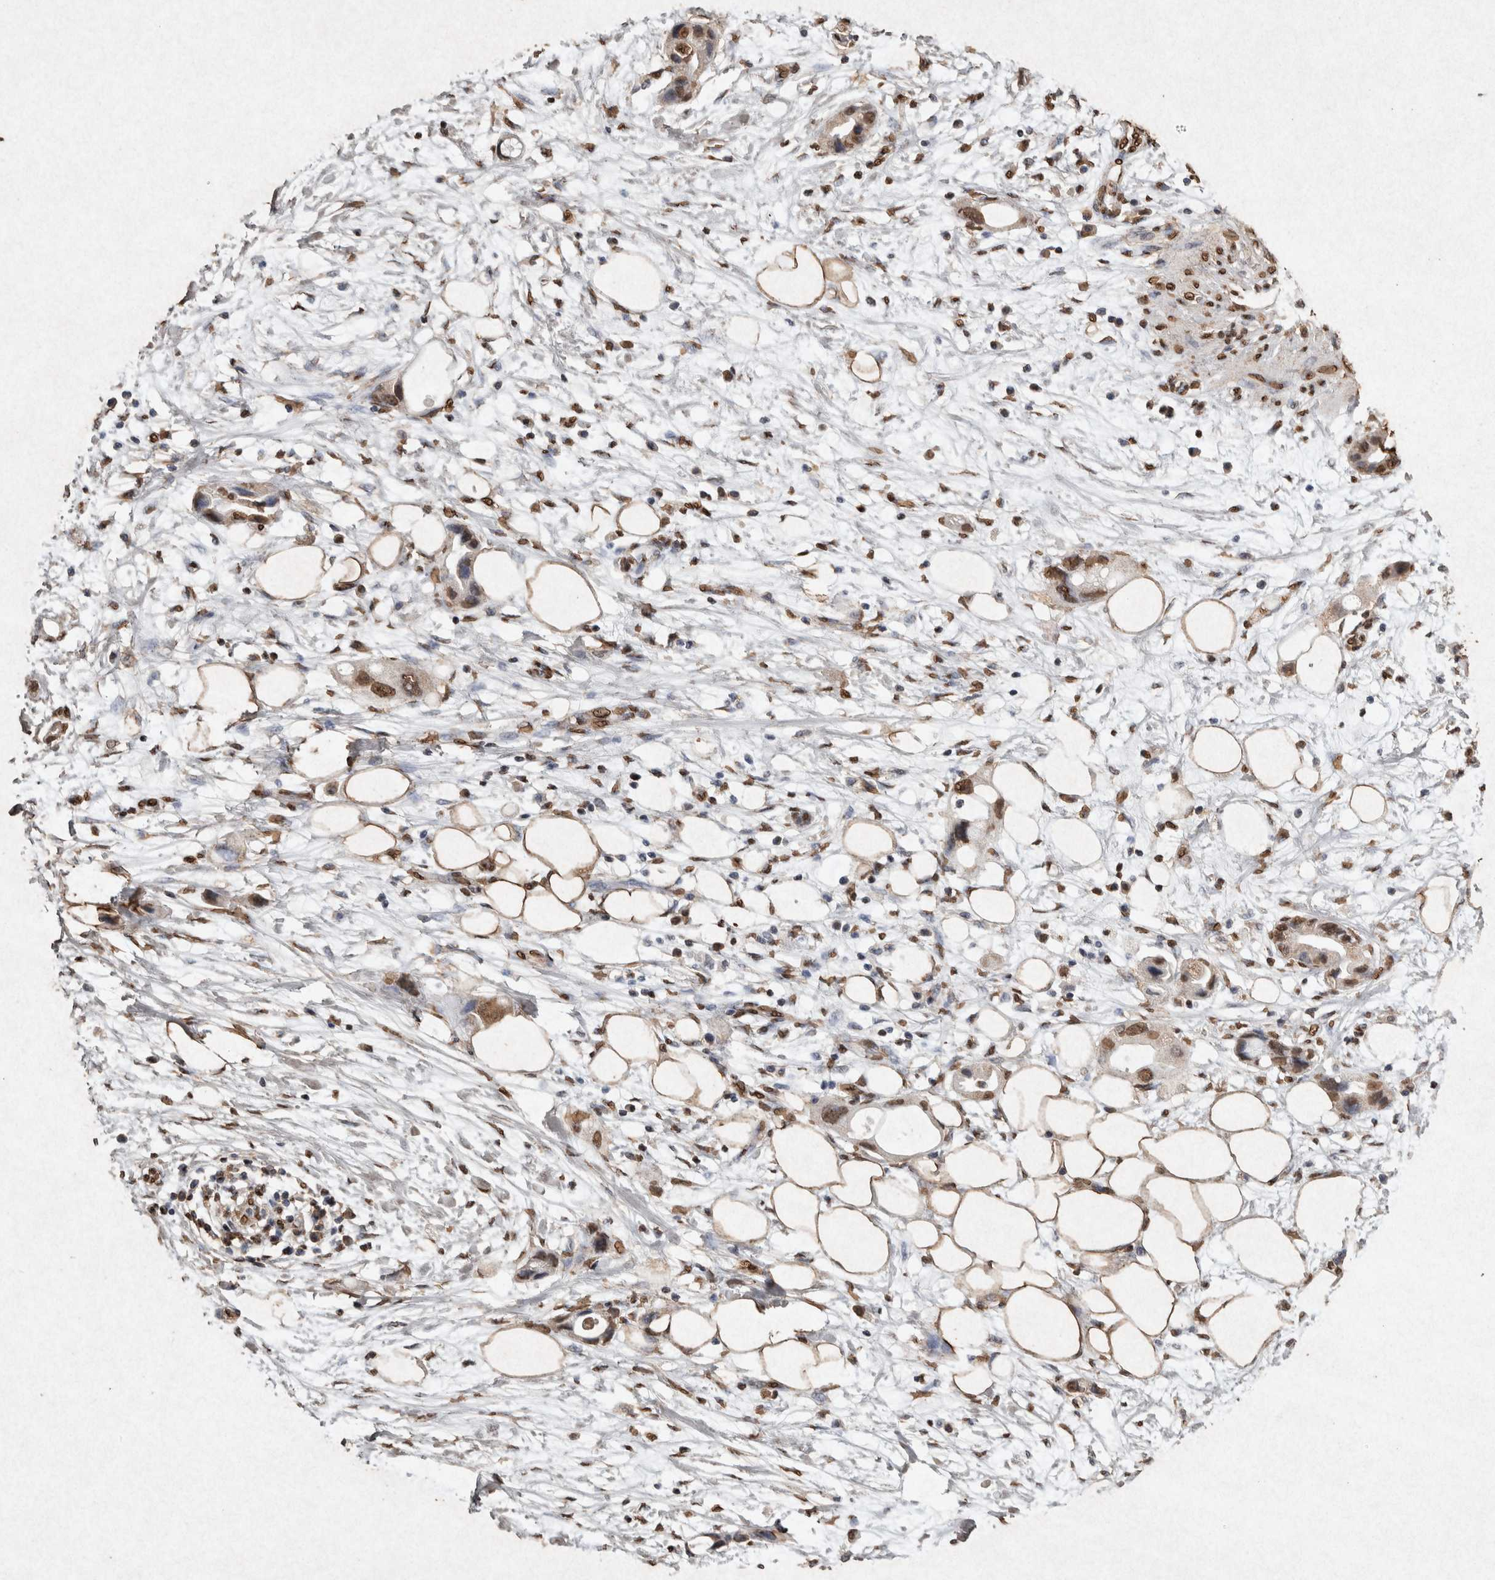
{"staining": {"intensity": "moderate", "quantity": ">75%", "location": "nuclear"}, "tissue": "pancreatic cancer", "cell_type": "Tumor cells", "image_type": "cancer", "snomed": [{"axis": "morphology", "description": "Adenocarcinoma, NOS"}, {"axis": "topography", "description": "Pancreas"}], "caption": "Adenocarcinoma (pancreatic) tissue exhibits moderate nuclear staining in approximately >75% of tumor cells, visualized by immunohistochemistry.", "gene": "FSTL3", "patient": {"sex": "female", "age": 57}}